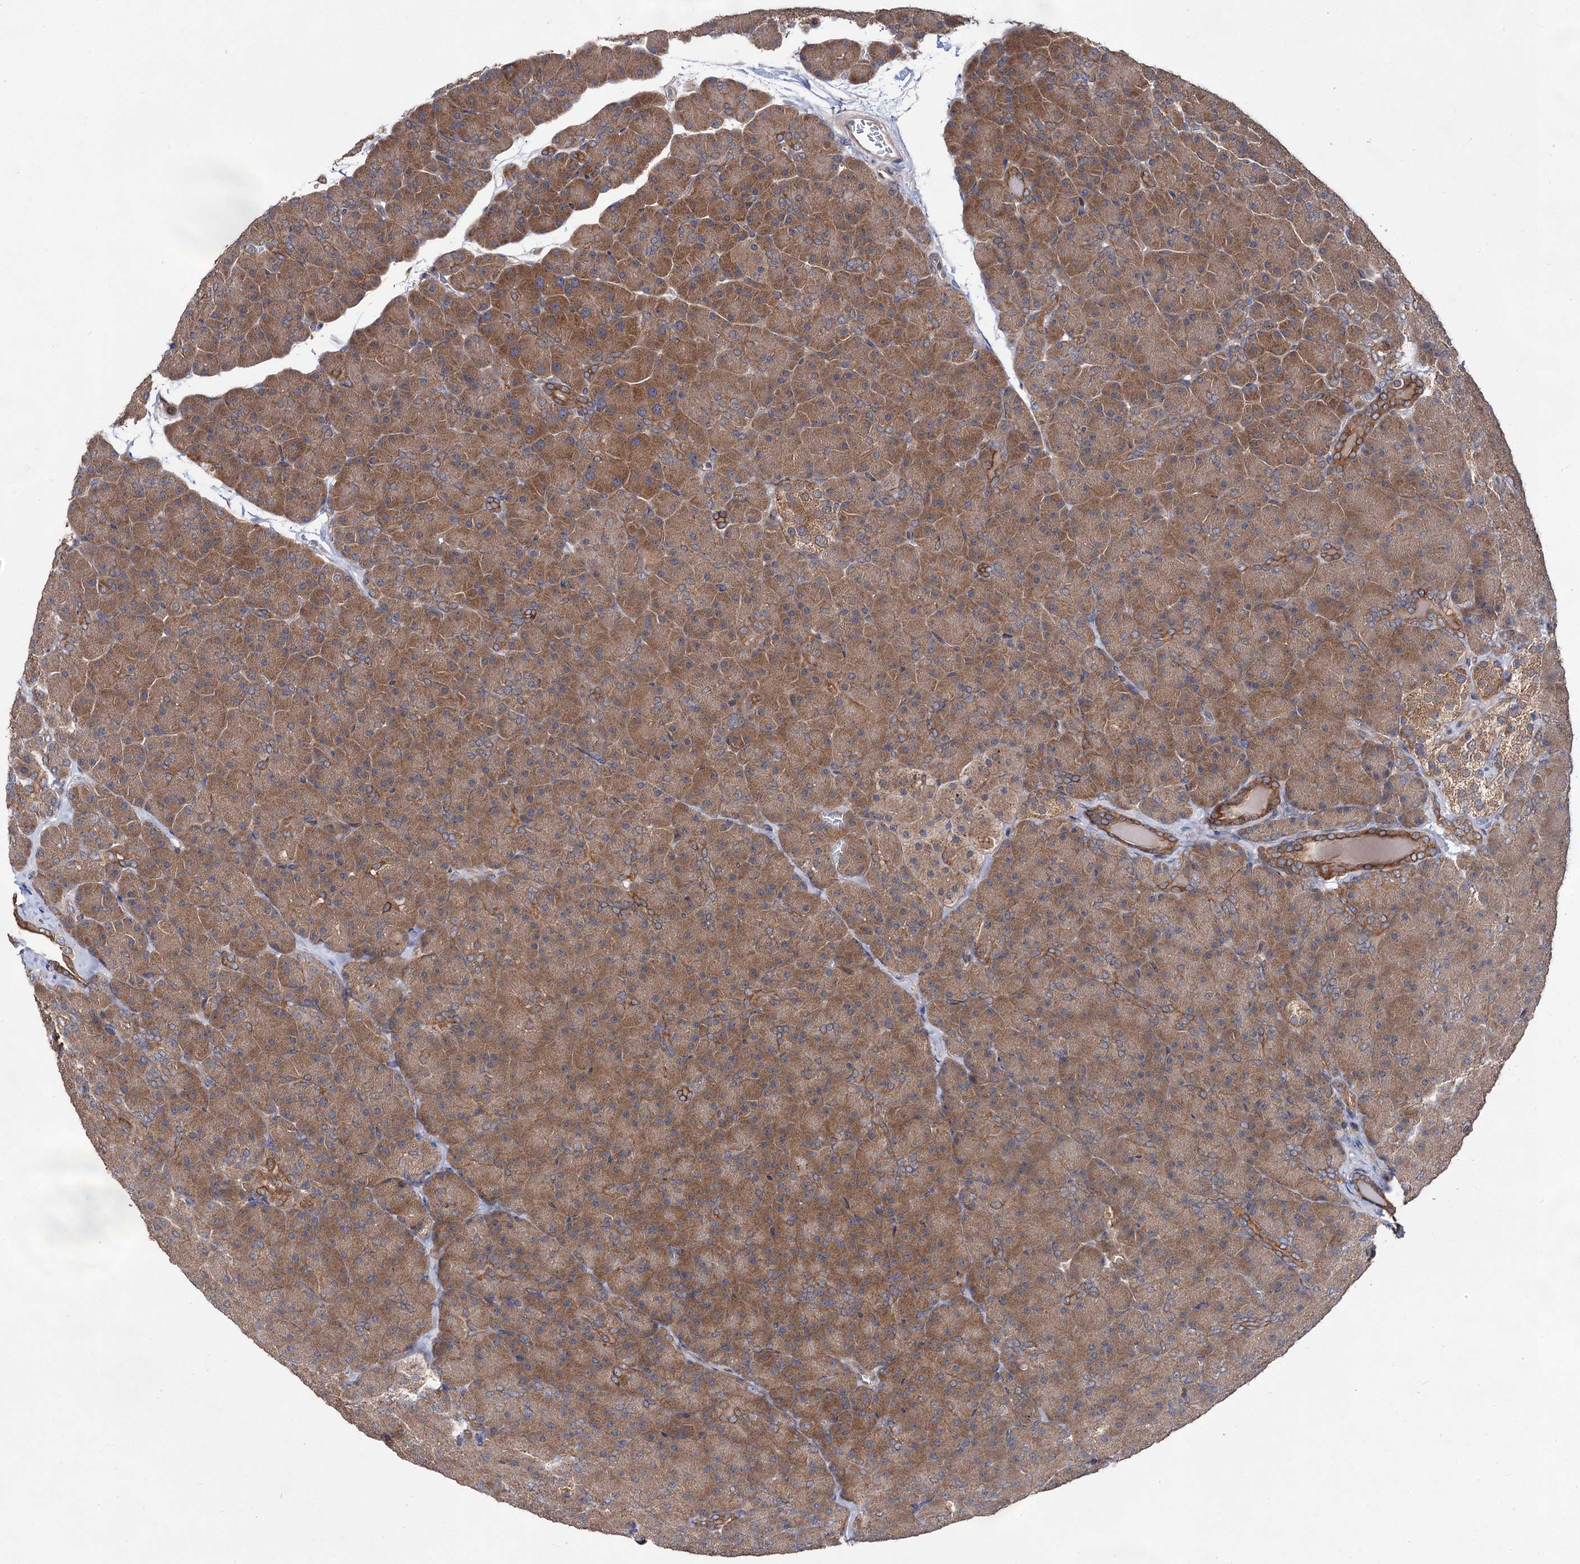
{"staining": {"intensity": "moderate", "quantity": ">75%", "location": "cytoplasmic/membranous"}, "tissue": "pancreas", "cell_type": "Exocrine glandular cells", "image_type": "normal", "snomed": [{"axis": "morphology", "description": "Normal tissue, NOS"}, {"axis": "topography", "description": "Pancreas"}], "caption": "DAB immunohistochemical staining of benign human pancreas reveals moderate cytoplasmic/membranous protein positivity in about >75% of exocrine glandular cells. (IHC, brightfield microscopy, high magnification).", "gene": "NAA25", "patient": {"sex": "male", "age": 36}}